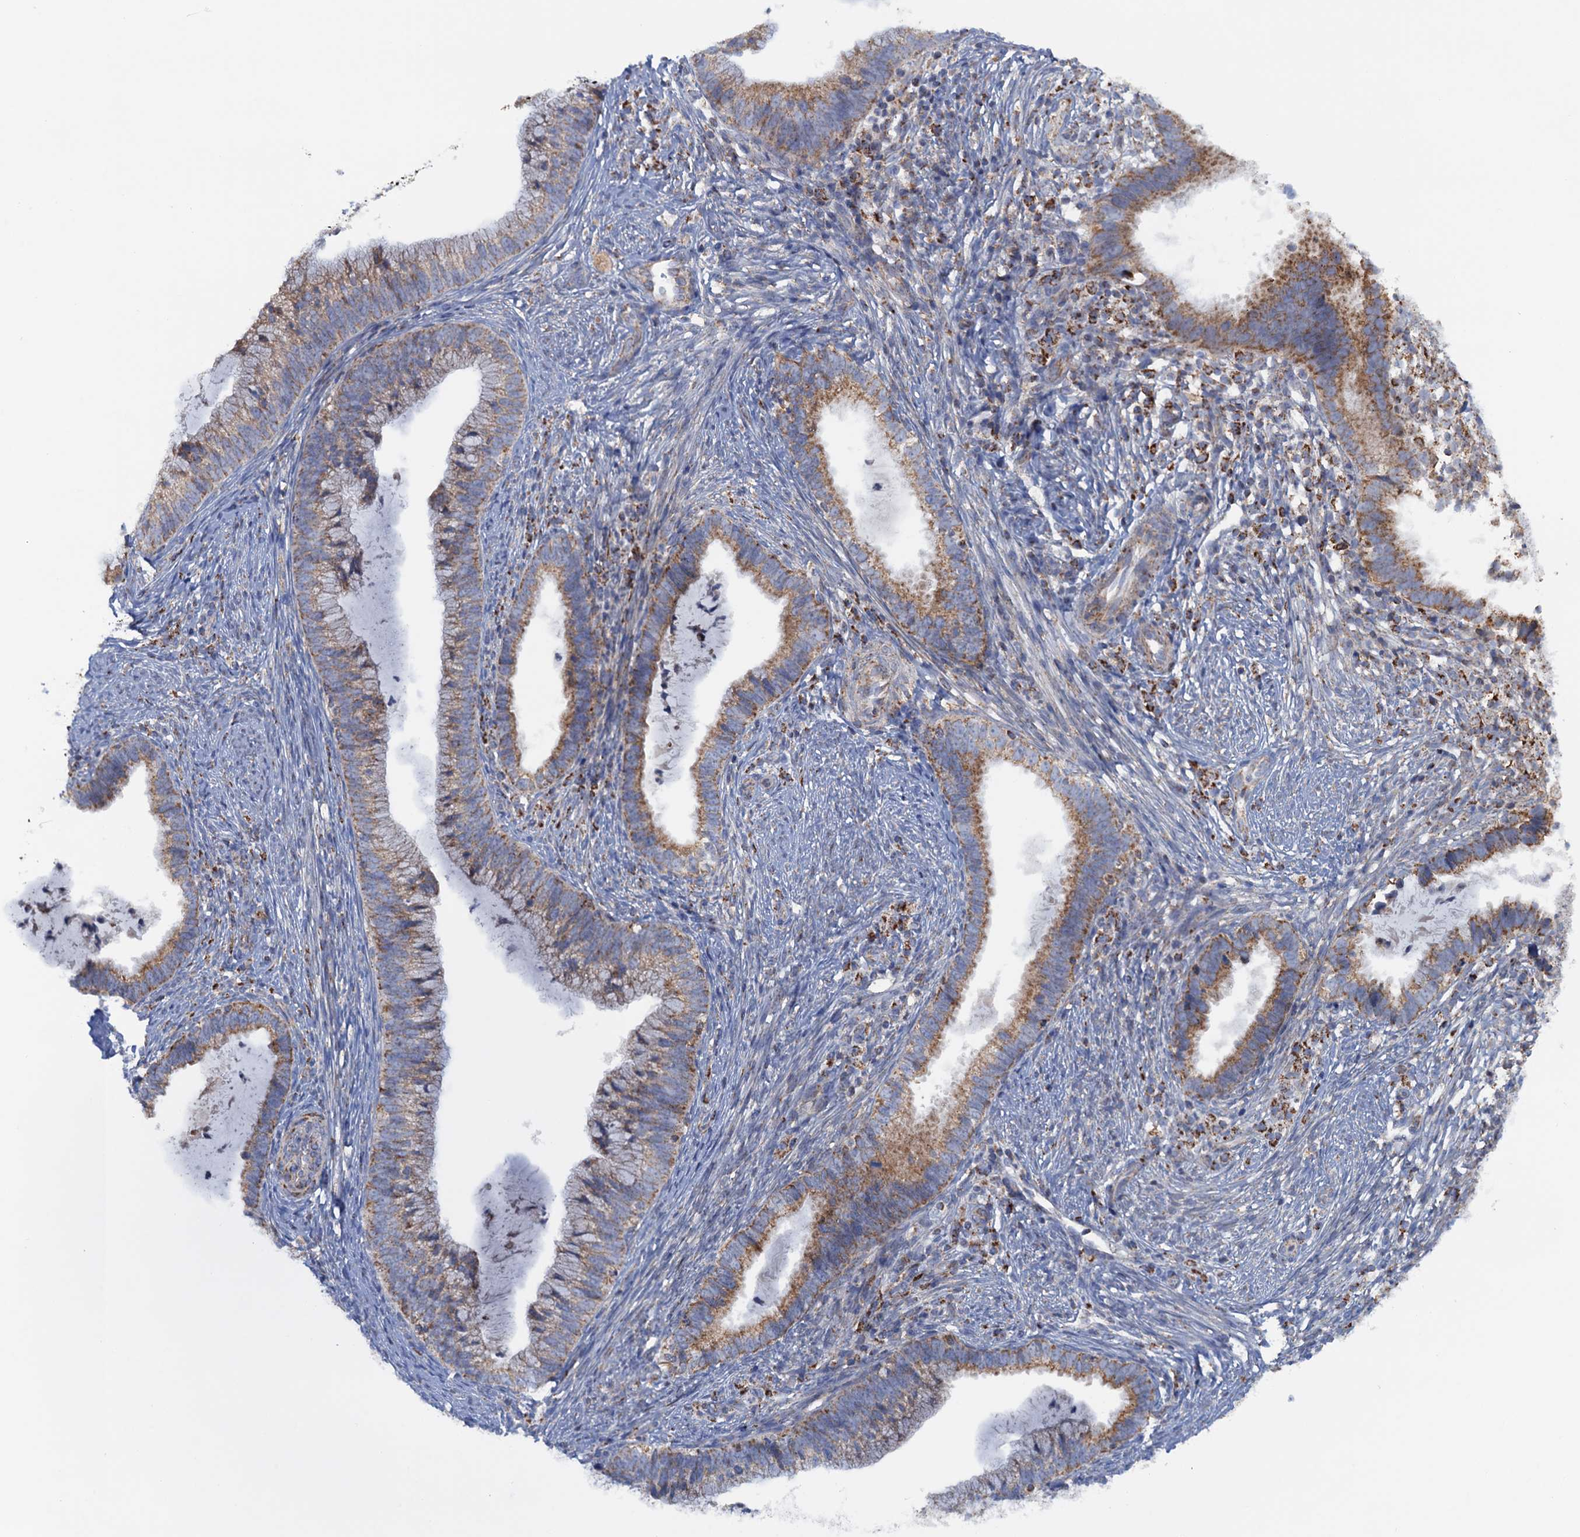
{"staining": {"intensity": "moderate", "quantity": ">75%", "location": "cytoplasmic/membranous"}, "tissue": "cervical cancer", "cell_type": "Tumor cells", "image_type": "cancer", "snomed": [{"axis": "morphology", "description": "Adenocarcinoma, NOS"}, {"axis": "topography", "description": "Cervix"}], "caption": "Protein expression by IHC demonstrates moderate cytoplasmic/membranous positivity in approximately >75% of tumor cells in cervical cancer.", "gene": "GTPBP3", "patient": {"sex": "female", "age": 36}}